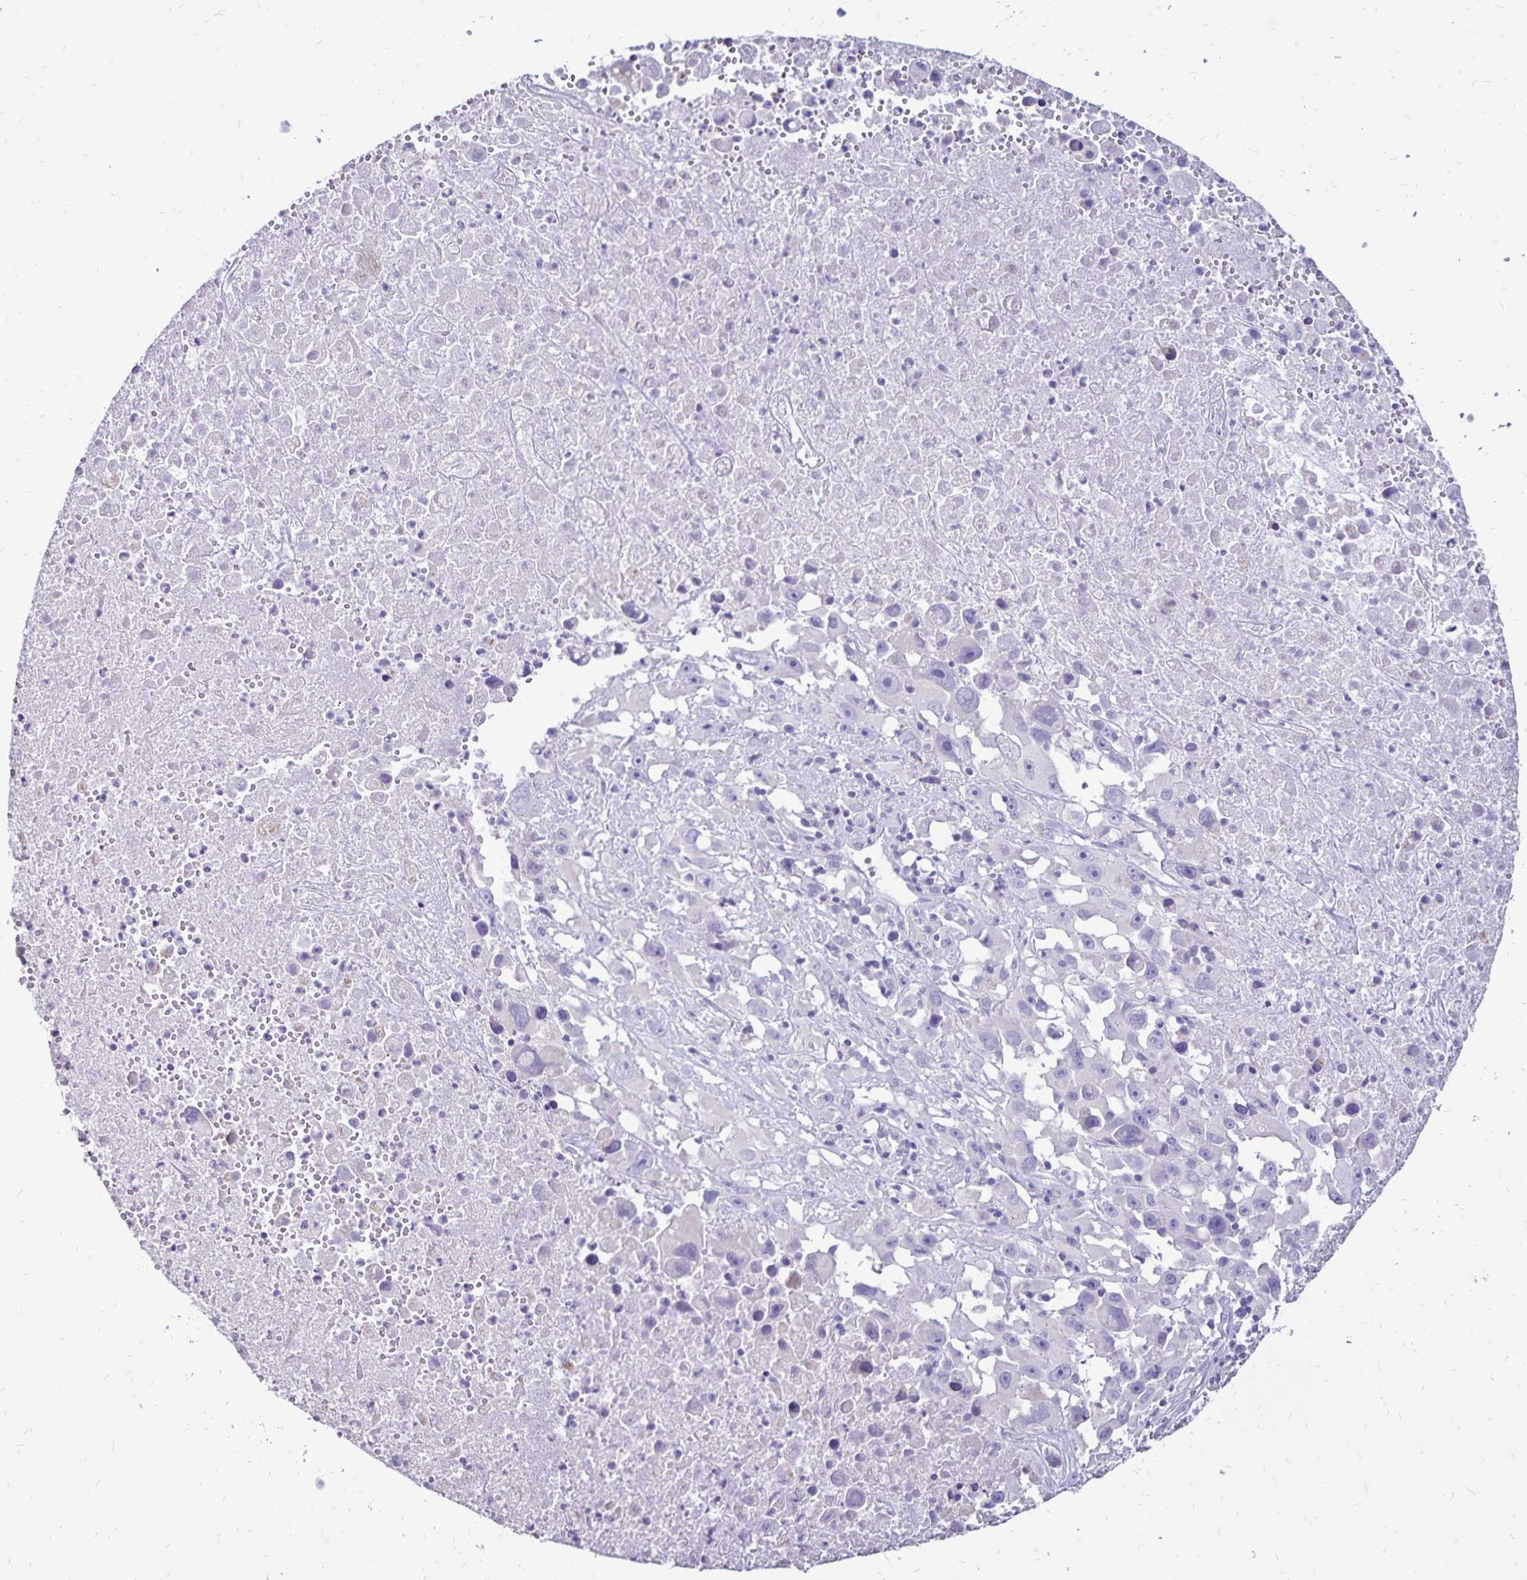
{"staining": {"intensity": "negative", "quantity": "none", "location": "none"}, "tissue": "melanoma", "cell_type": "Tumor cells", "image_type": "cancer", "snomed": [{"axis": "morphology", "description": "Malignant melanoma, Metastatic site"}, {"axis": "topography", "description": "Soft tissue"}], "caption": "This is an IHC micrograph of melanoma. There is no staining in tumor cells.", "gene": "EVPL", "patient": {"sex": "male", "age": 50}}